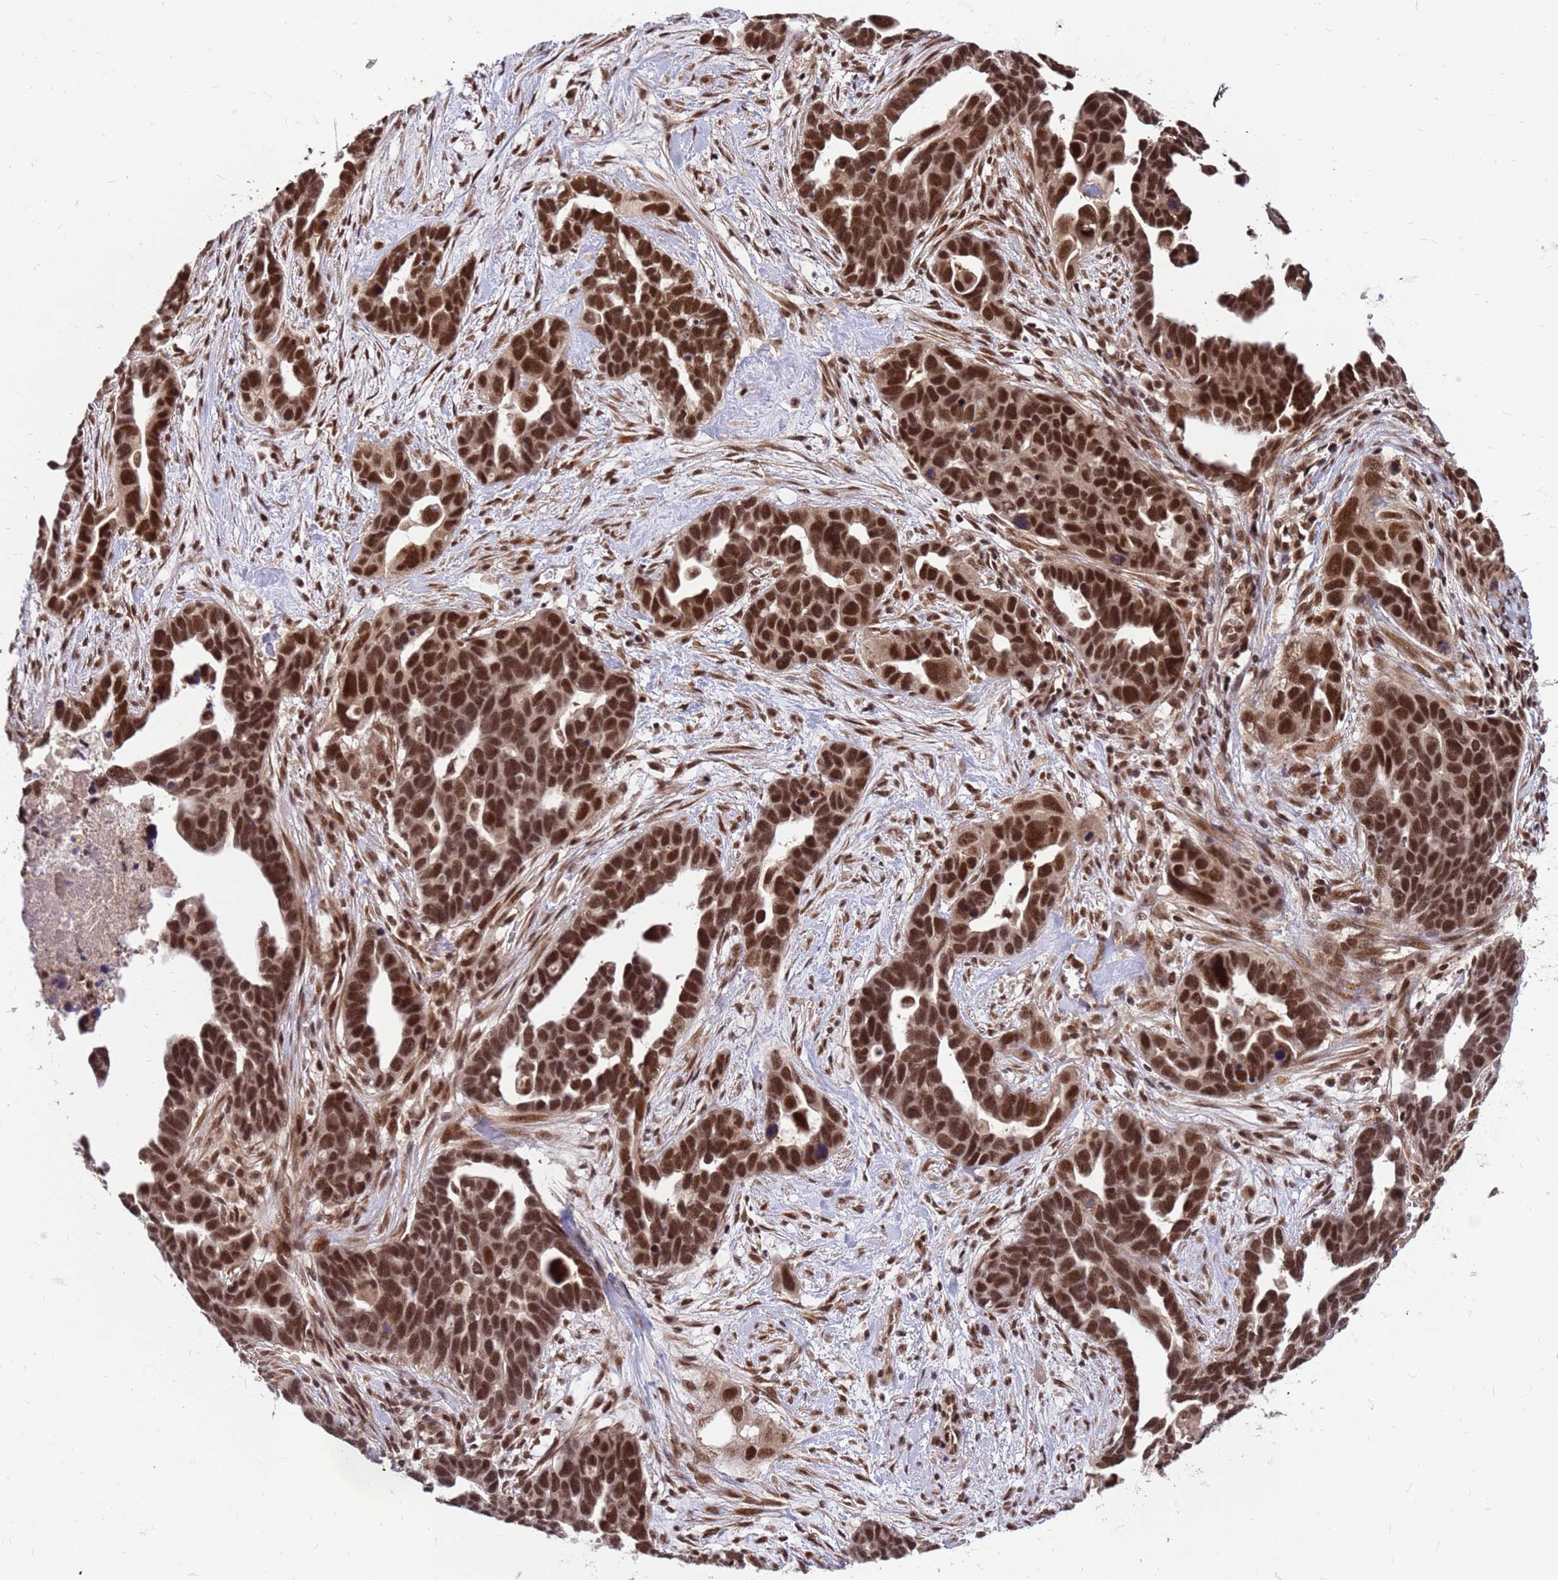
{"staining": {"intensity": "strong", "quantity": ">75%", "location": "nuclear"}, "tissue": "ovarian cancer", "cell_type": "Tumor cells", "image_type": "cancer", "snomed": [{"axis": "morphology", "description": "Cystadenocarcinoma, serous, NOS"}, {"axis": "topography", "description": "Ovary"}], "caption": "Immunohistochemical staining of human ovarian cancer (serous cystadenocarcinoma) exhibits strong nuclear protein staining in approximately >75% of tumor cells.", "gene": "NCBP2", "patient": {"sex": "female", "age": 54}}